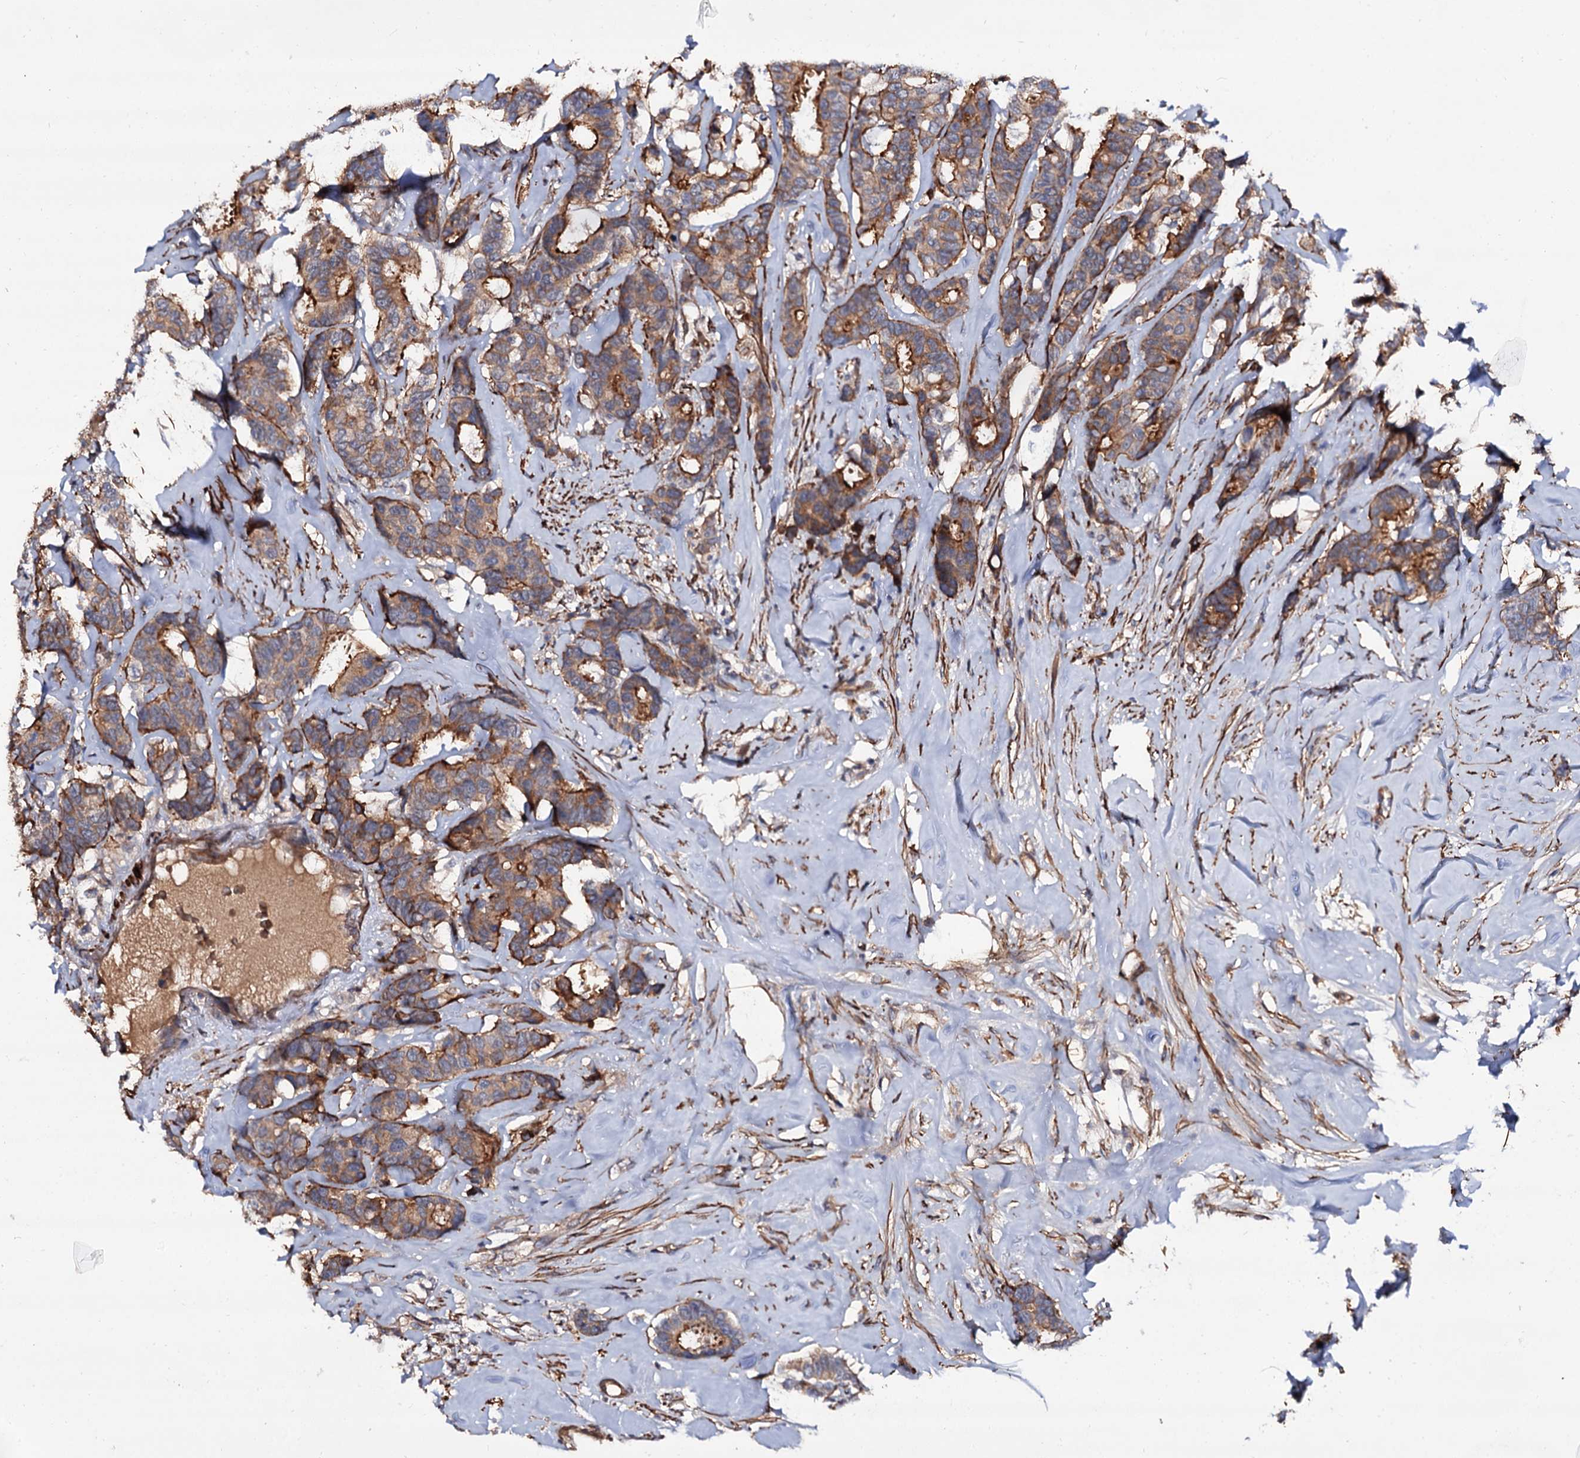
{"staining": {"intensity": "moderate", "quantity": ">75%", "location": "cytoplasmic/membranous"}, "tissue": "breast cancer", "cell_type": "Tumor cells", "image_type": "cancer", "snomed": [{"axis": "morphology", "description": "Duct carcinoma"}, {"axis": "topography", "description": "Breast"}], "caption": "Protein staining by immunohistochemistry (IHC) reveals moderate cytoplasmic/membranous staining in approximately >75% of tumor cells in breast intraductal carcinoma. Using DAB (brown) and hematoxylin (blue) stains, captured at high magnification using brightfield microscopy.", "gene": "ISM2", "patient": {"sex": "female", "age": 87}}